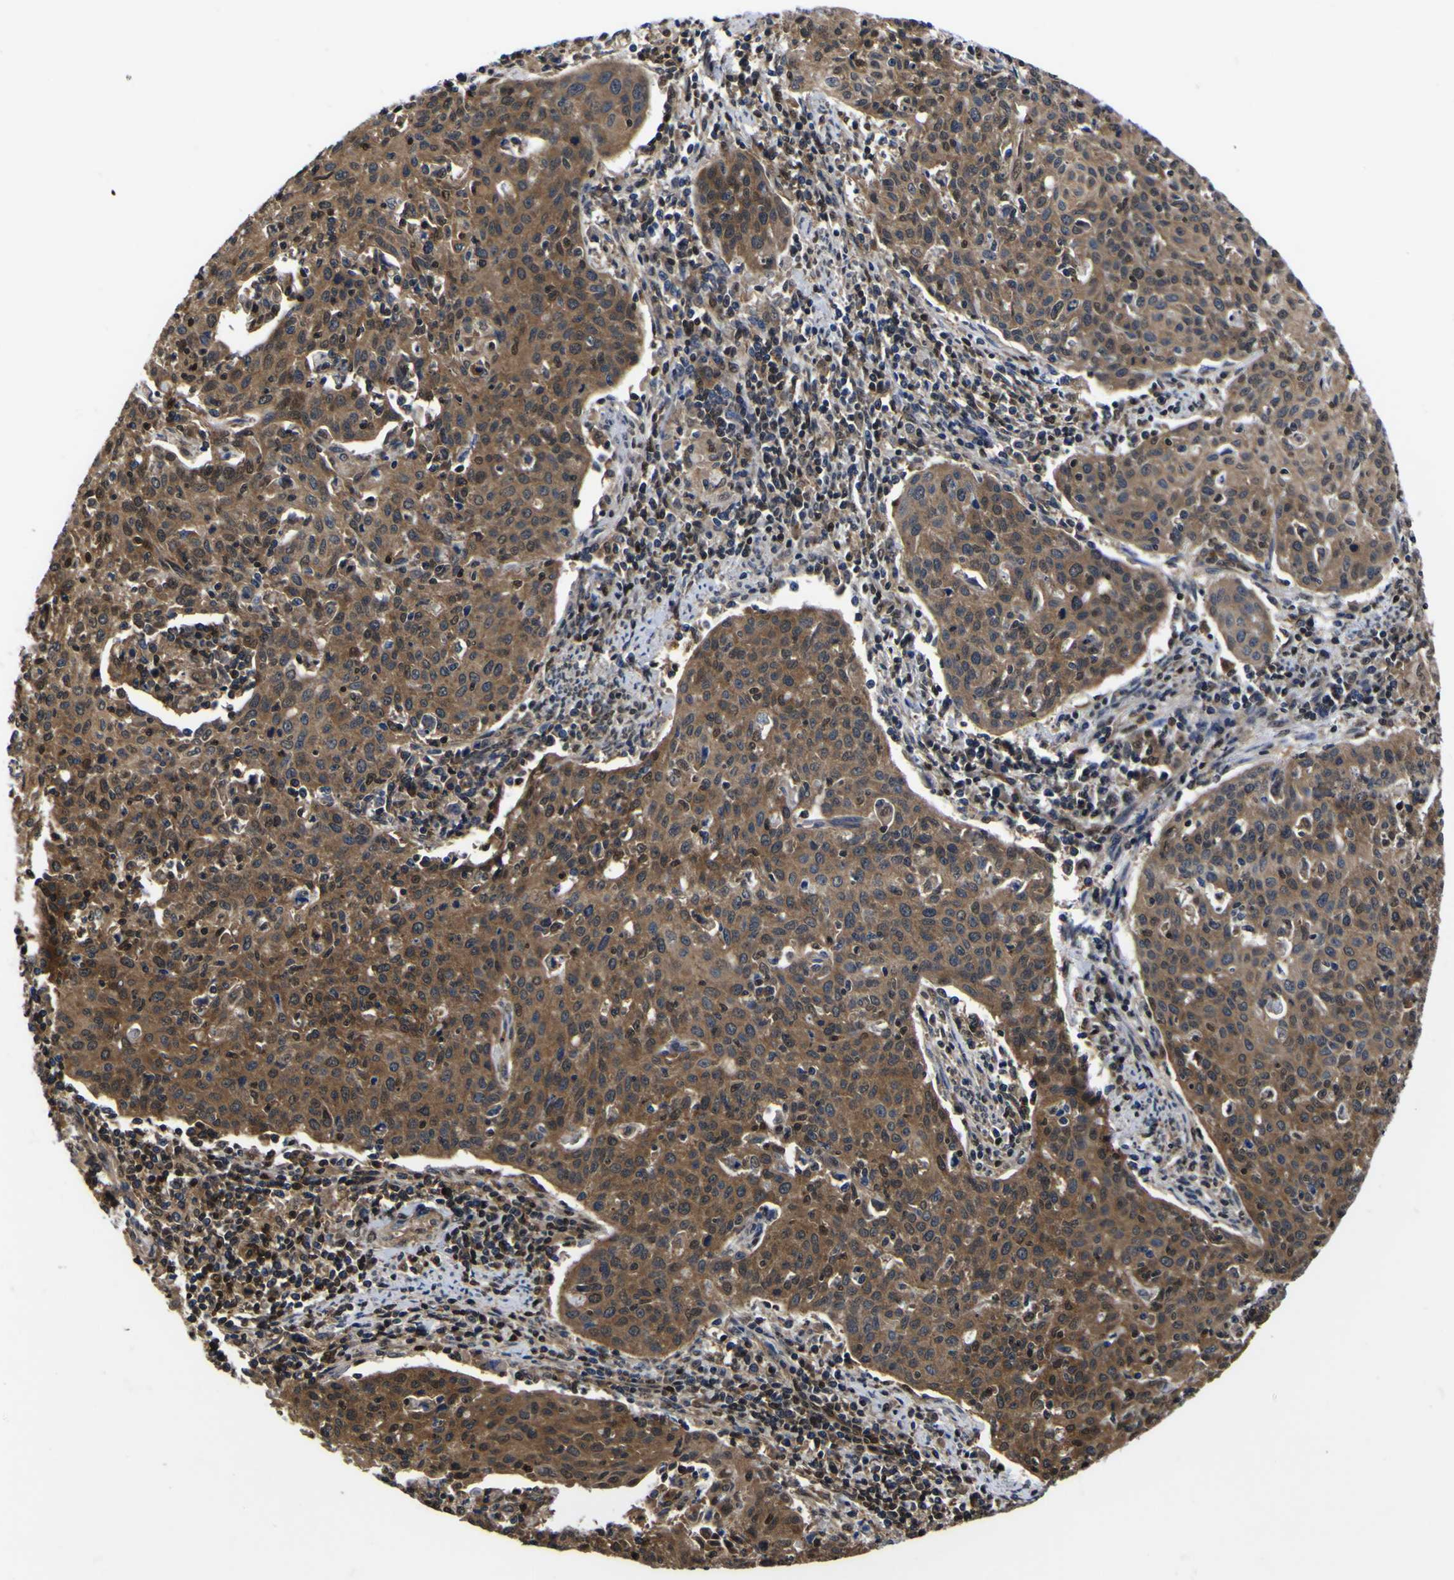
{"staining": {"intensity": "moderate", "quantity": ">75%", "location": "cytoplasmic/membranous,nuclear"}, "tissue": "cervical cancer", "cell_type": "Tumor cells", "image_type": "cancer", "snomed": [{"axis": "morphology", "description": "Squamous cell carcinoma, NOS"}, {"axis": "topography", "description": "Cervix"}], "caption": "Human cervical squamous cell carcinoma stained for a protein (brown) reveals moderate cytoplasmic/membranous and nuclear positive expression in approximately >75% of tumor cells.", "gene": "FAM110B", "patient": {"sex": "female", "age": 38}}